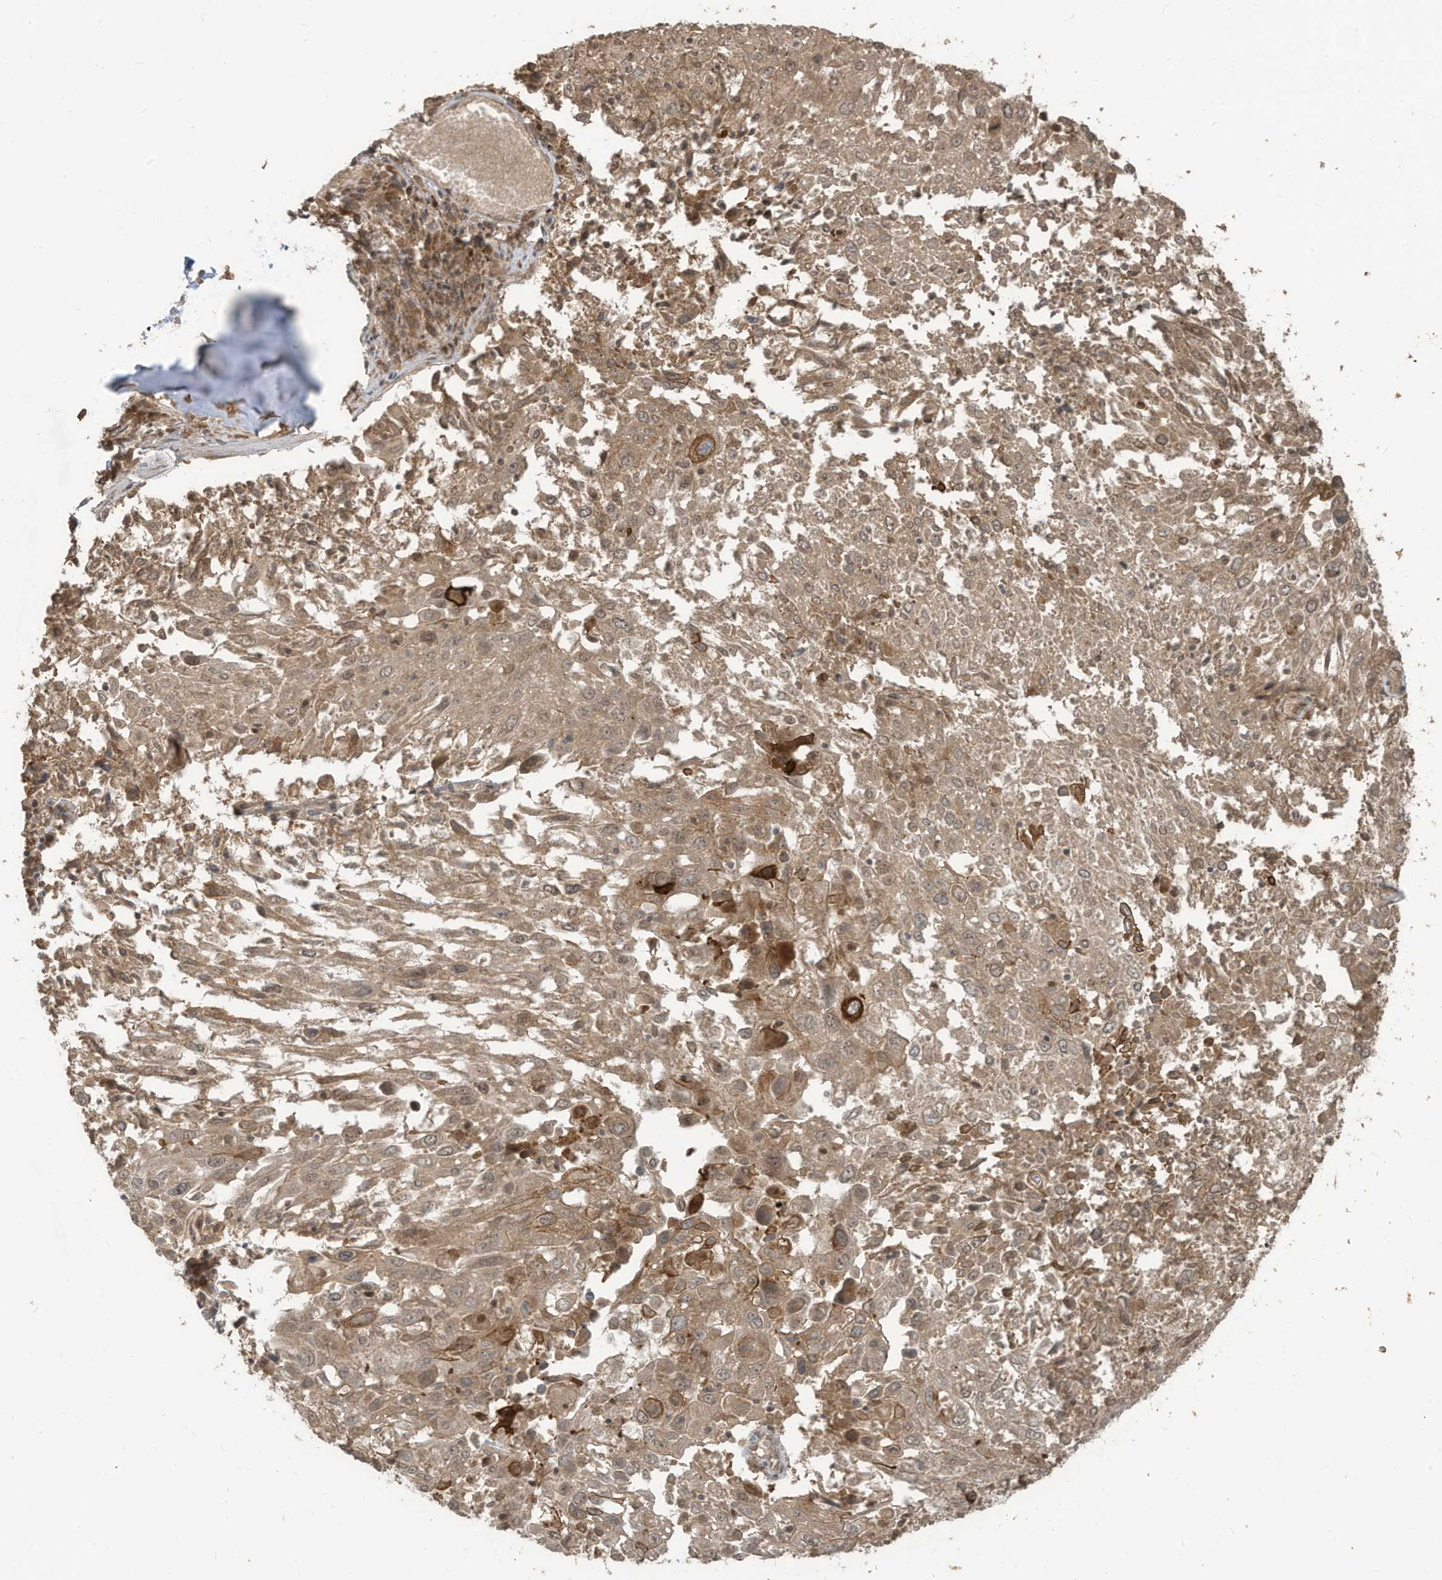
{"staining": {"intensity": "weak", "quantity": ">75%", "location": "cytoplasmic/membranous"}, "tissue": "lung cancer", "cell_type": "Tumor cells", "image_type": "cancer", "snomed": [{"axis": "morphology", "description": "Squamous cell carcinoma, NOS"}, {"axis": "topography", "description": "Lung"}], "caption": "This is a histology image of immunohistochemistry staining of lung cancer (squamous cell carcinoma), which shows weak expression in the cytoplasmic/membranous of tumor cells.", "gene": "CARF", "patient": {"sex": "male", "age": 65}}